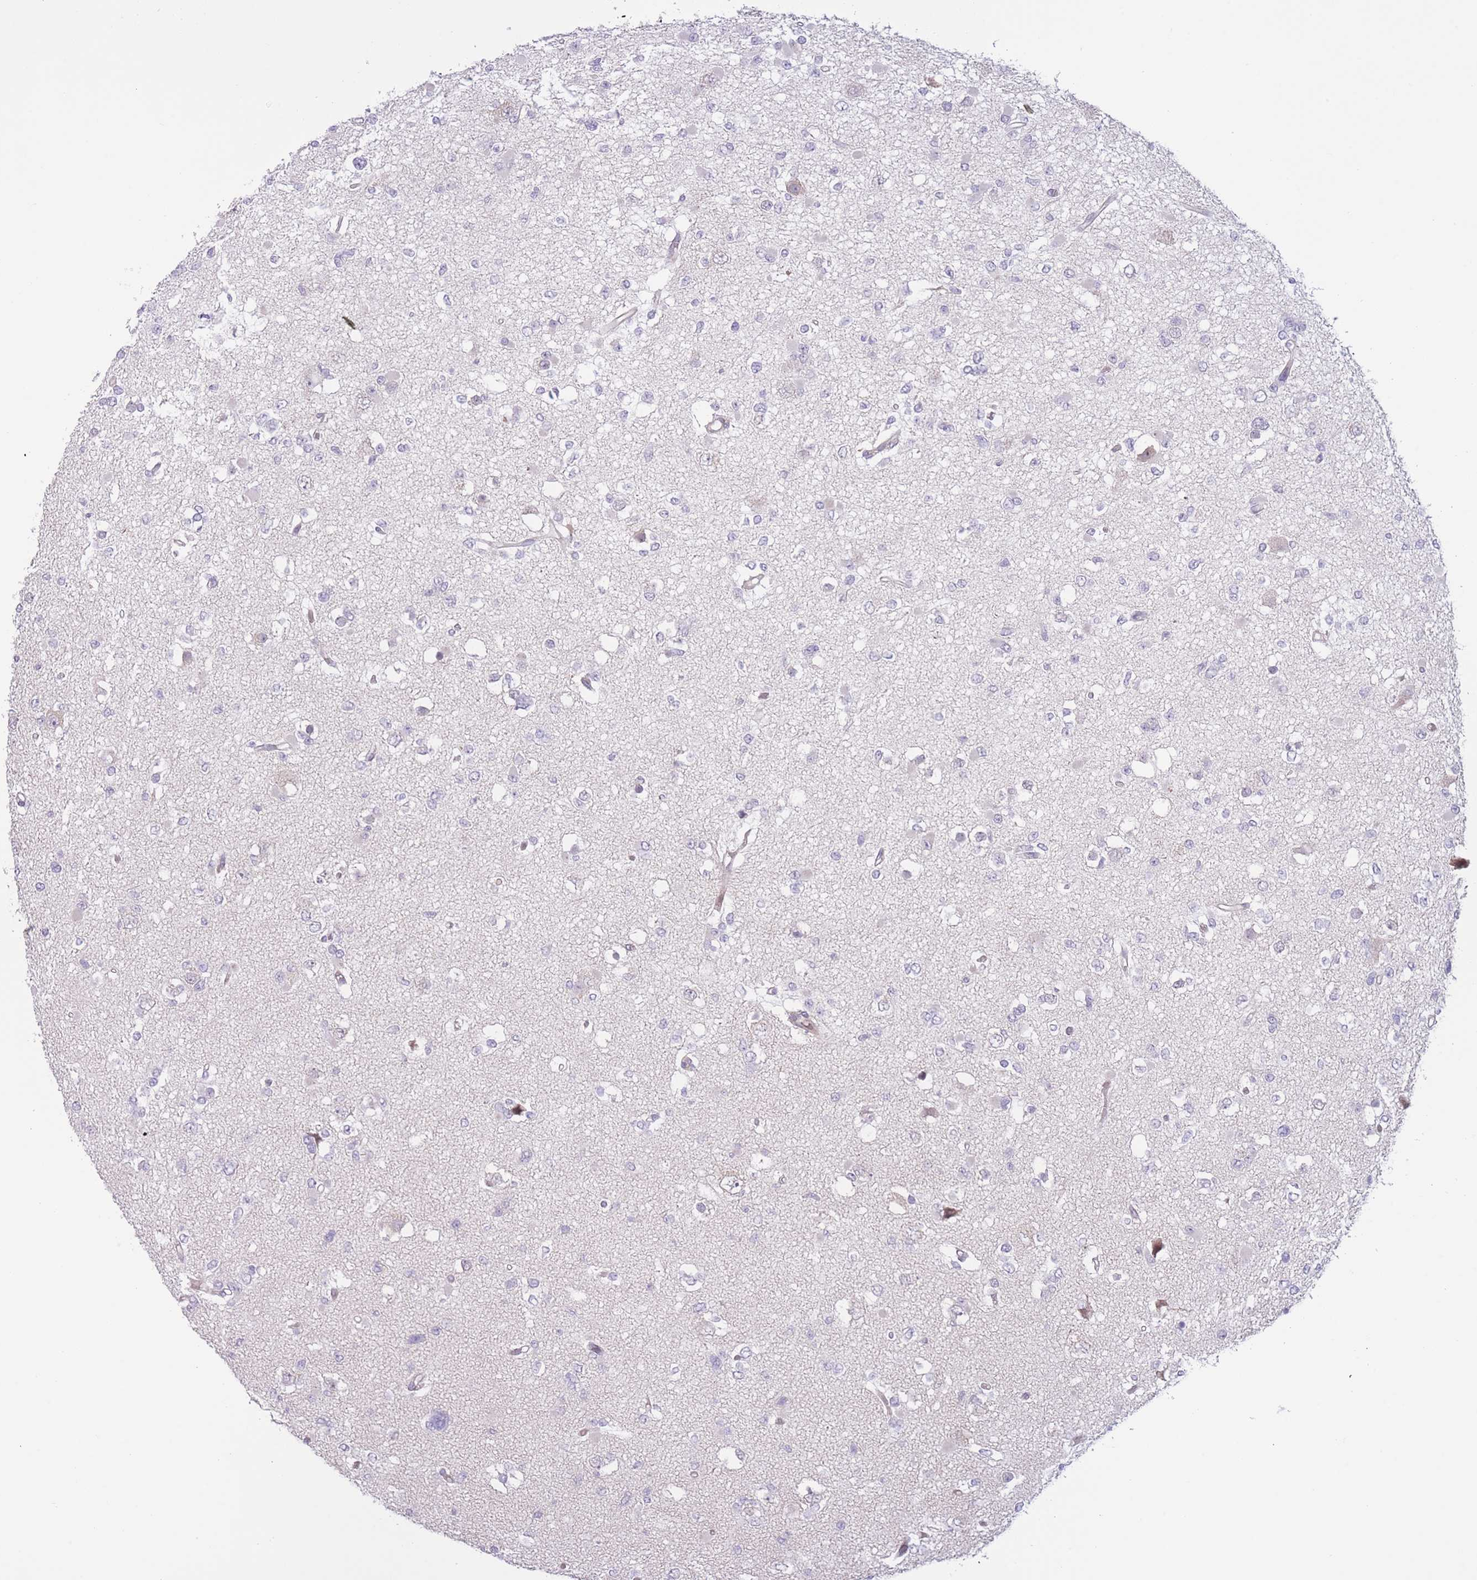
{"staining": {"intensity": "negative", "quantity": "none", "location": "none"}, "tissue": "glioma", "cell_type": "Tumor cells", "image_type": "cancer", "snomed": [{"axis": "morphology", "description": "Glioma, malignant, Low grade"}, {"axis": "topography", "description": "Brain"}], "caption": "This micrograph is of low-grade glioma (malignant) stained with immunohistochemistry to label a protein in brown with the nuclei are counter-stained blue. There is no staining in tumor cells.", "gene": "FUT5", "patient": {"sex": "female", "age": 22}}